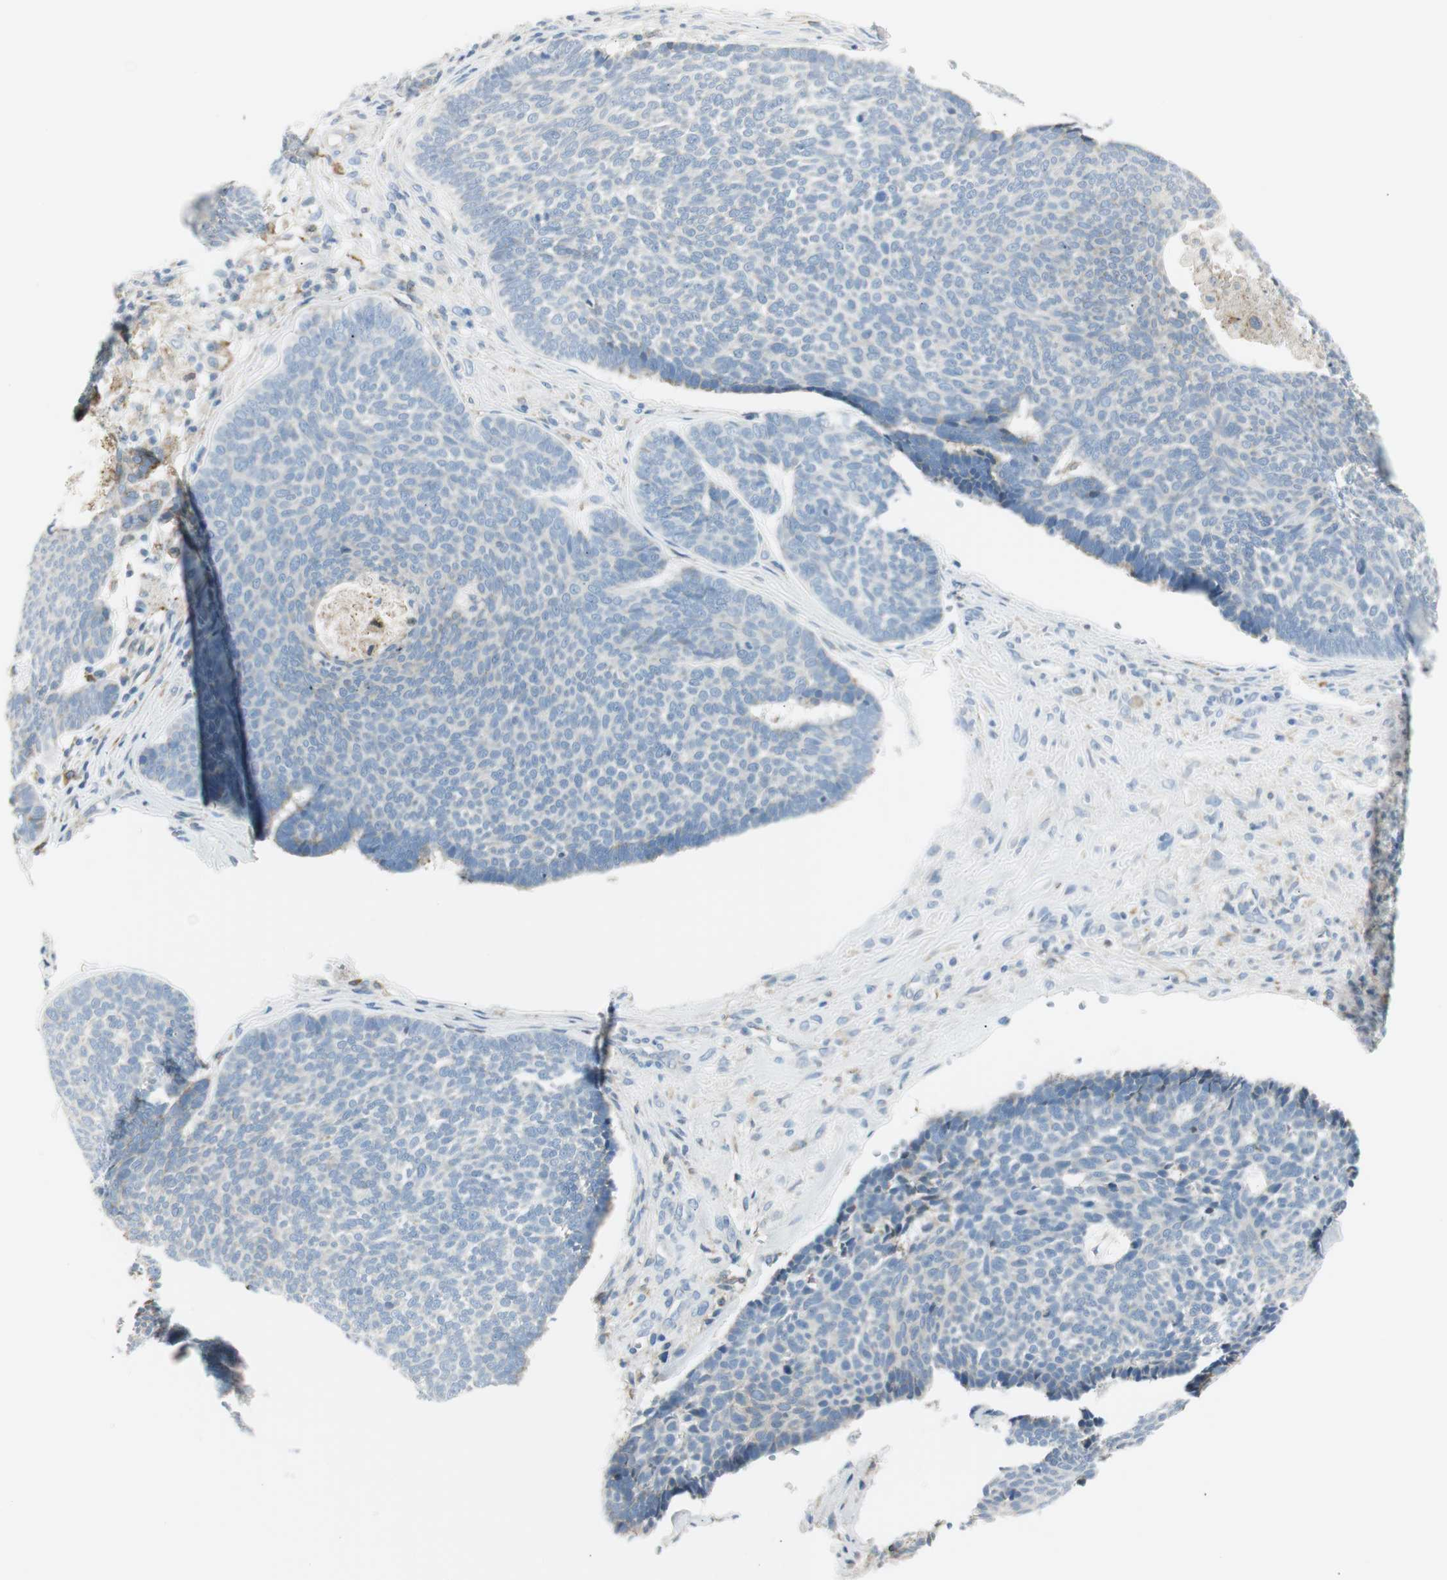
{"staining": {"intensity": "negative", "quantity": "none", "location": "none"}, "tissue": "skin cancer", "cell_type": "Tumor cells", "image_type": "cancer", "snomed": [{"axis": "morphology", "description": "Basal cell carcinoma"}, {"axis": "topography", "description": "Skin"}], "caption": "This is a micrograph of IHC staining of skin cancer (basal cell carcinoma), which shows no positivity in tumor cells.", "gene": "TNFSF11", "patient": {"sex": "male", "age": 84}}